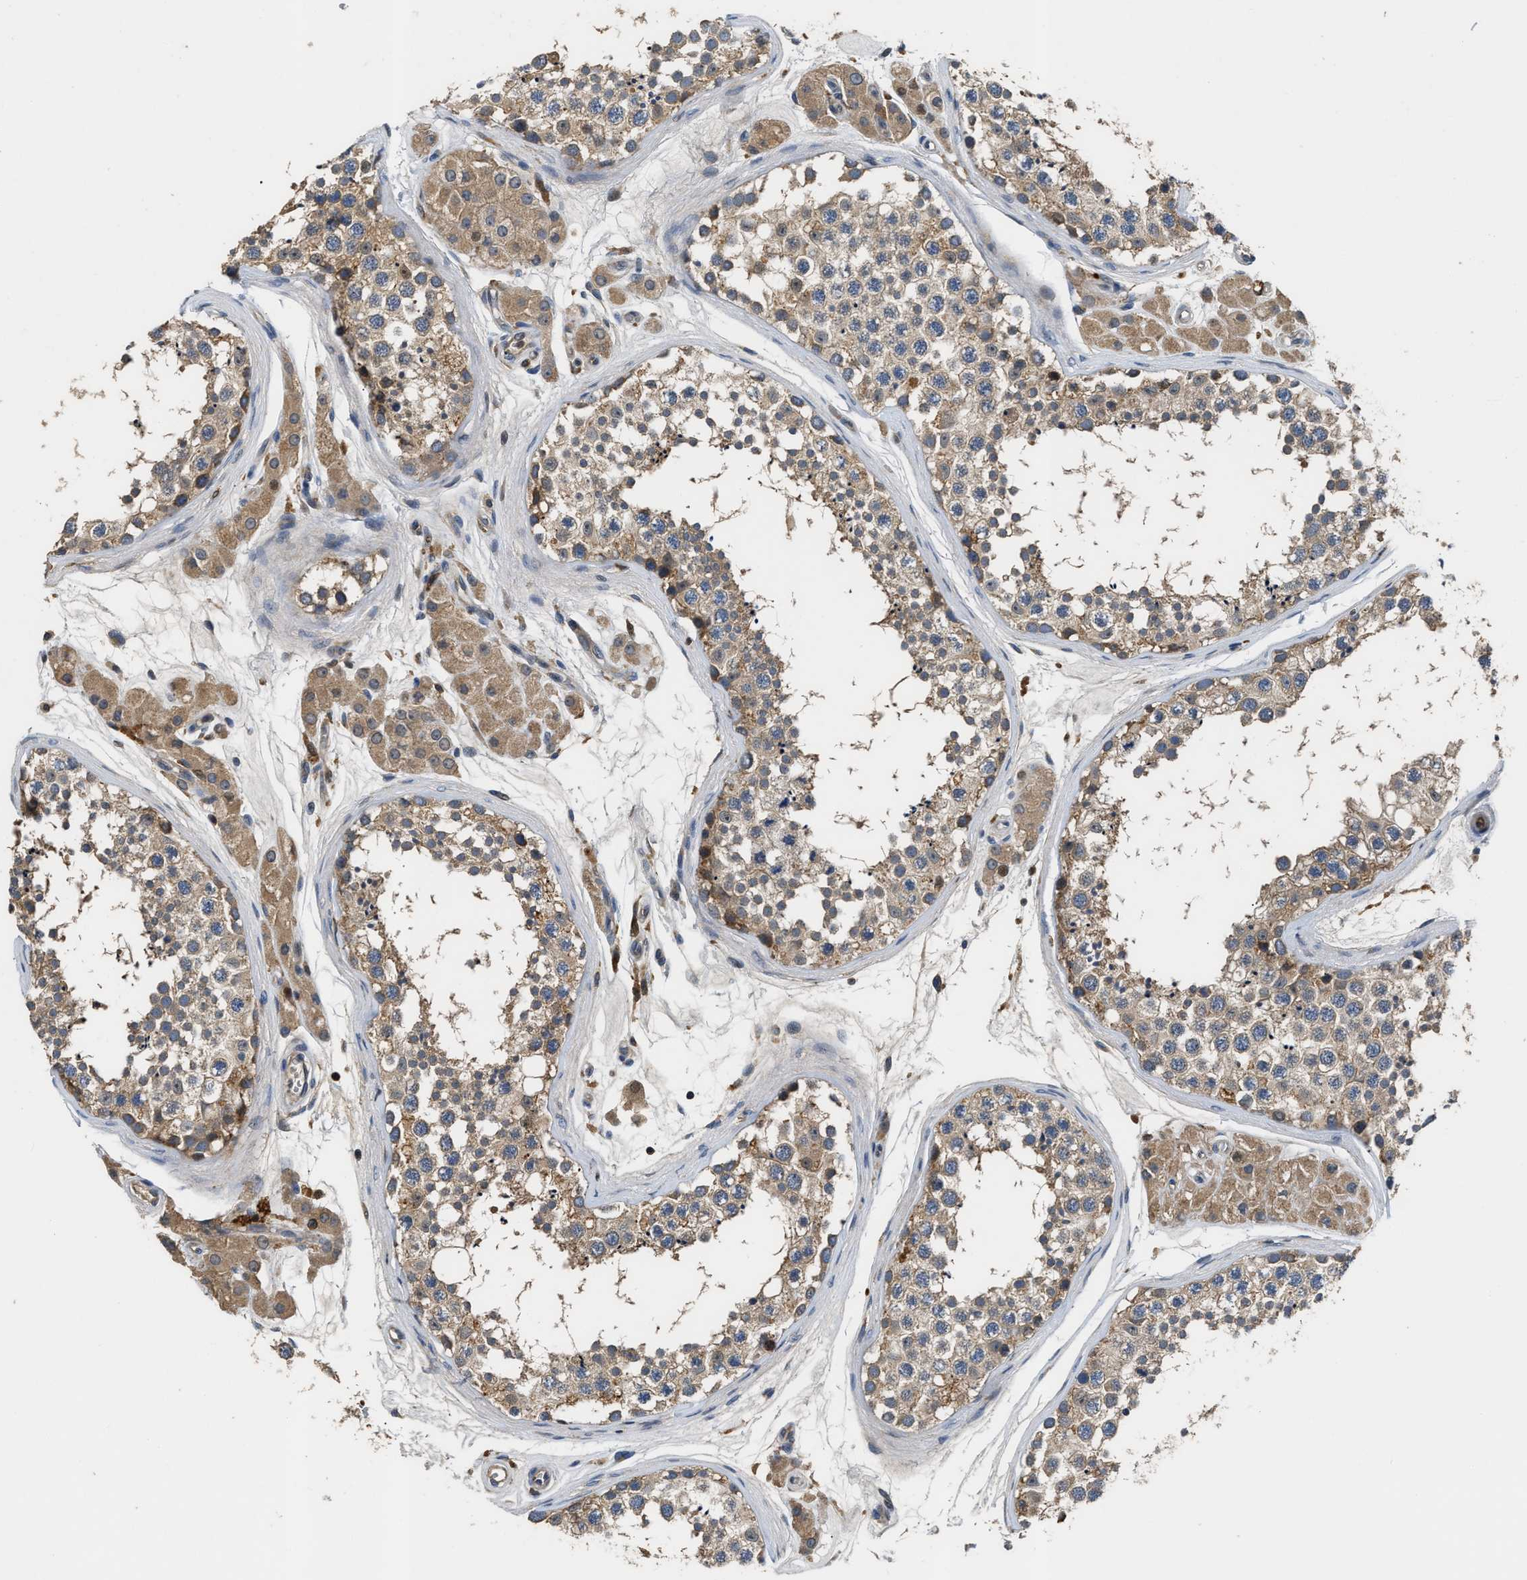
{"staining": {"intensity": "weak", "quantity": ">75%", "location": "cytoplasmic/membranous"}, "tissue": "testis", "cell_type": "Cells in seminiferous ducts", "image_type": "normal", "snomed": [{"axis": "morphology", "description": "Normal tissue, NOS"}, {"axis": "topography", "description": "Testis"}], "caption": "High-magnification brightfield microscopy of benign testis stained with DAB (brown) and counterstained with hematoxylin (blue). cells in seminiferous ducts exhibit weak cytoplasmic/membranous staining is appreciated in approximately>75% of cells. (IHC, brightfield microscopy, high magnification).", "gene": "OSTF1", "patient": {"sex": "male", "age": 56}}